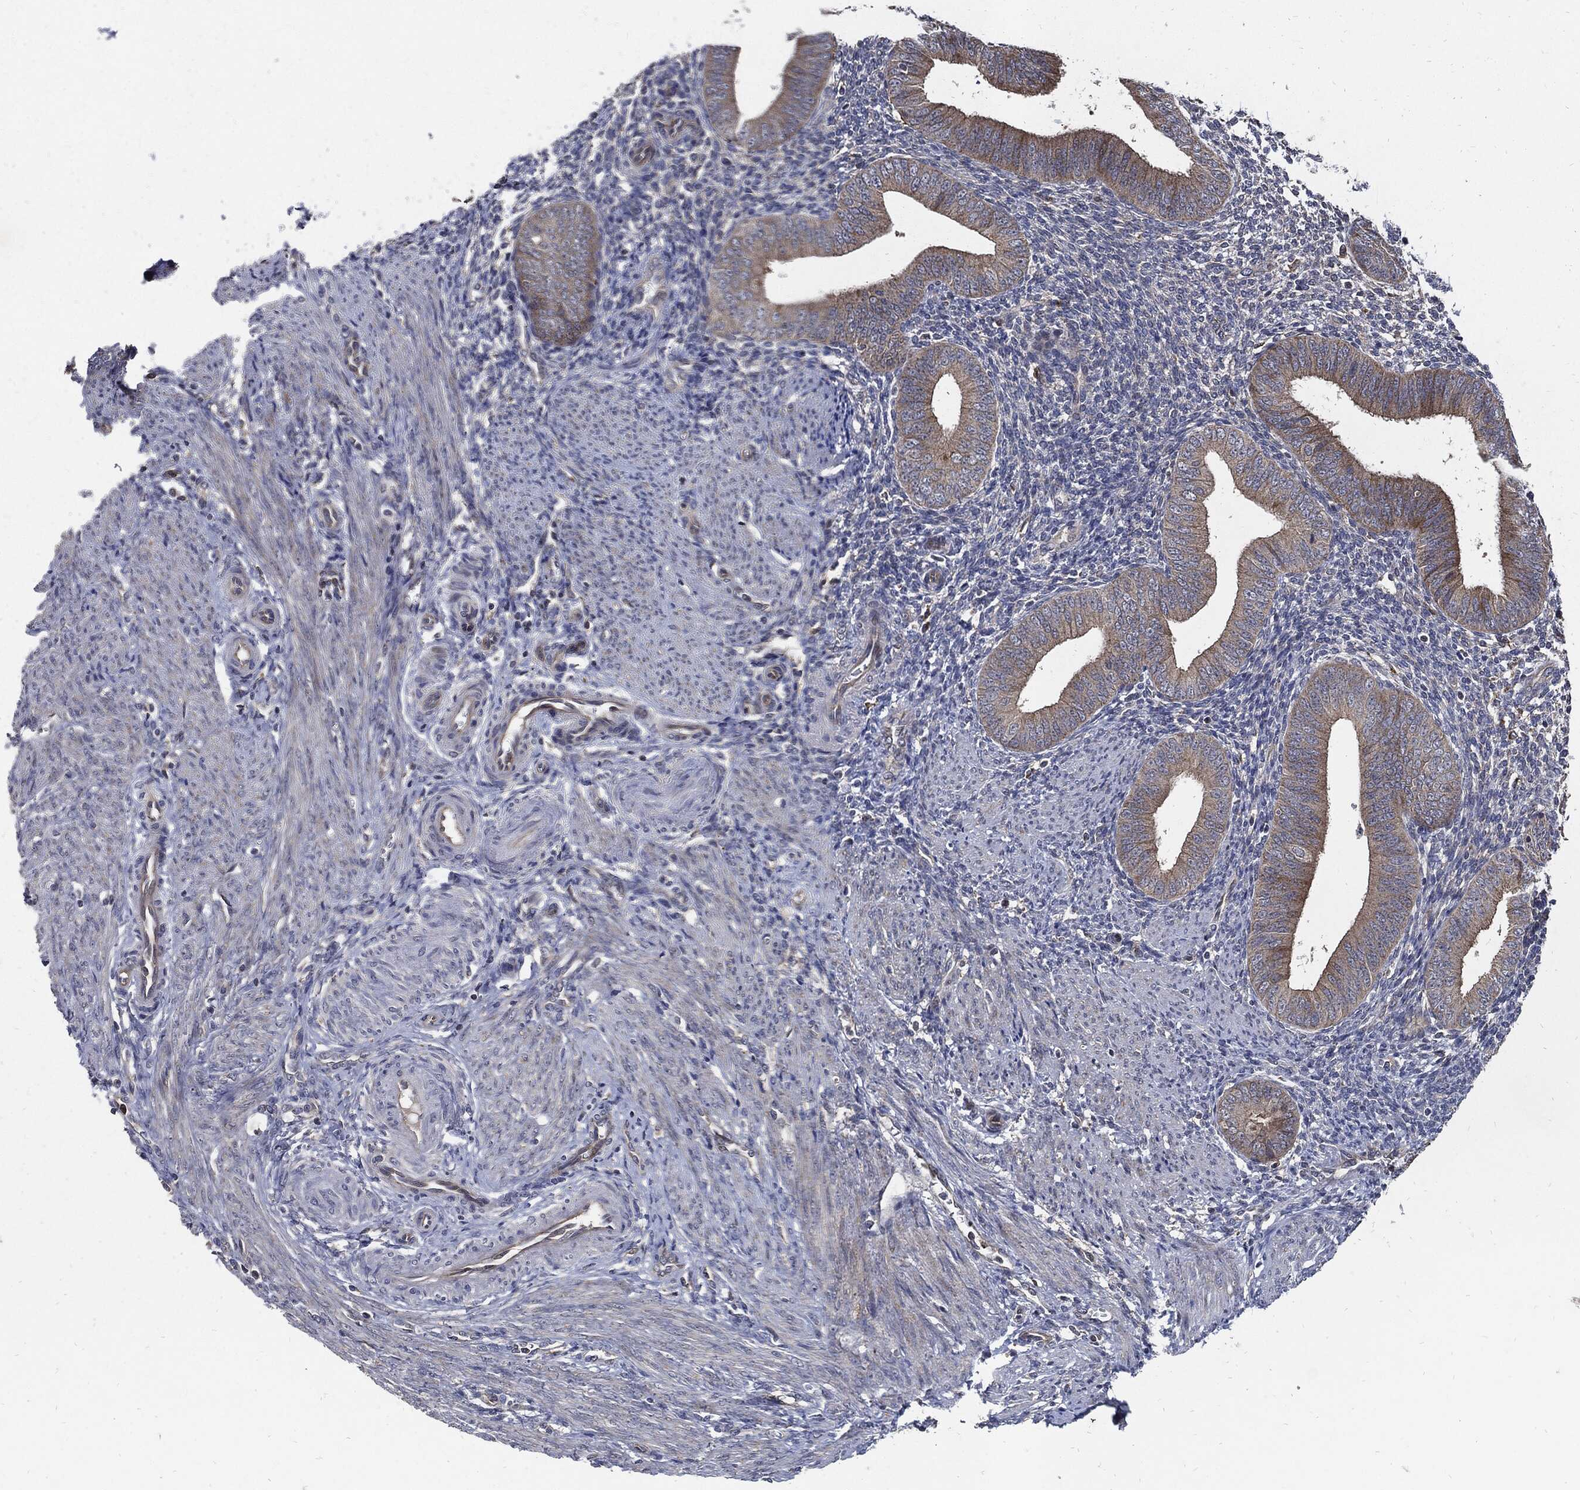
{"staining": {"intensity": "negative", "quantity": "none", "location": "none"}, "tissue": "endometrium", "cell_type": "Cells in endometrial stroma", "image_type": "normal", "snomed": [{"axis": "morphology", "description": "Normal tissue, NOS"}, {"axis": "topography", "description": "Endometrium"}], "caption": "This is an immunohistochemistry (IHC) image of unremarkable endometrium. There is no positivity in cells in endometrial stroma.", "gene": "SLC31A2", "patient": {"sex": "female", "age": 39}}